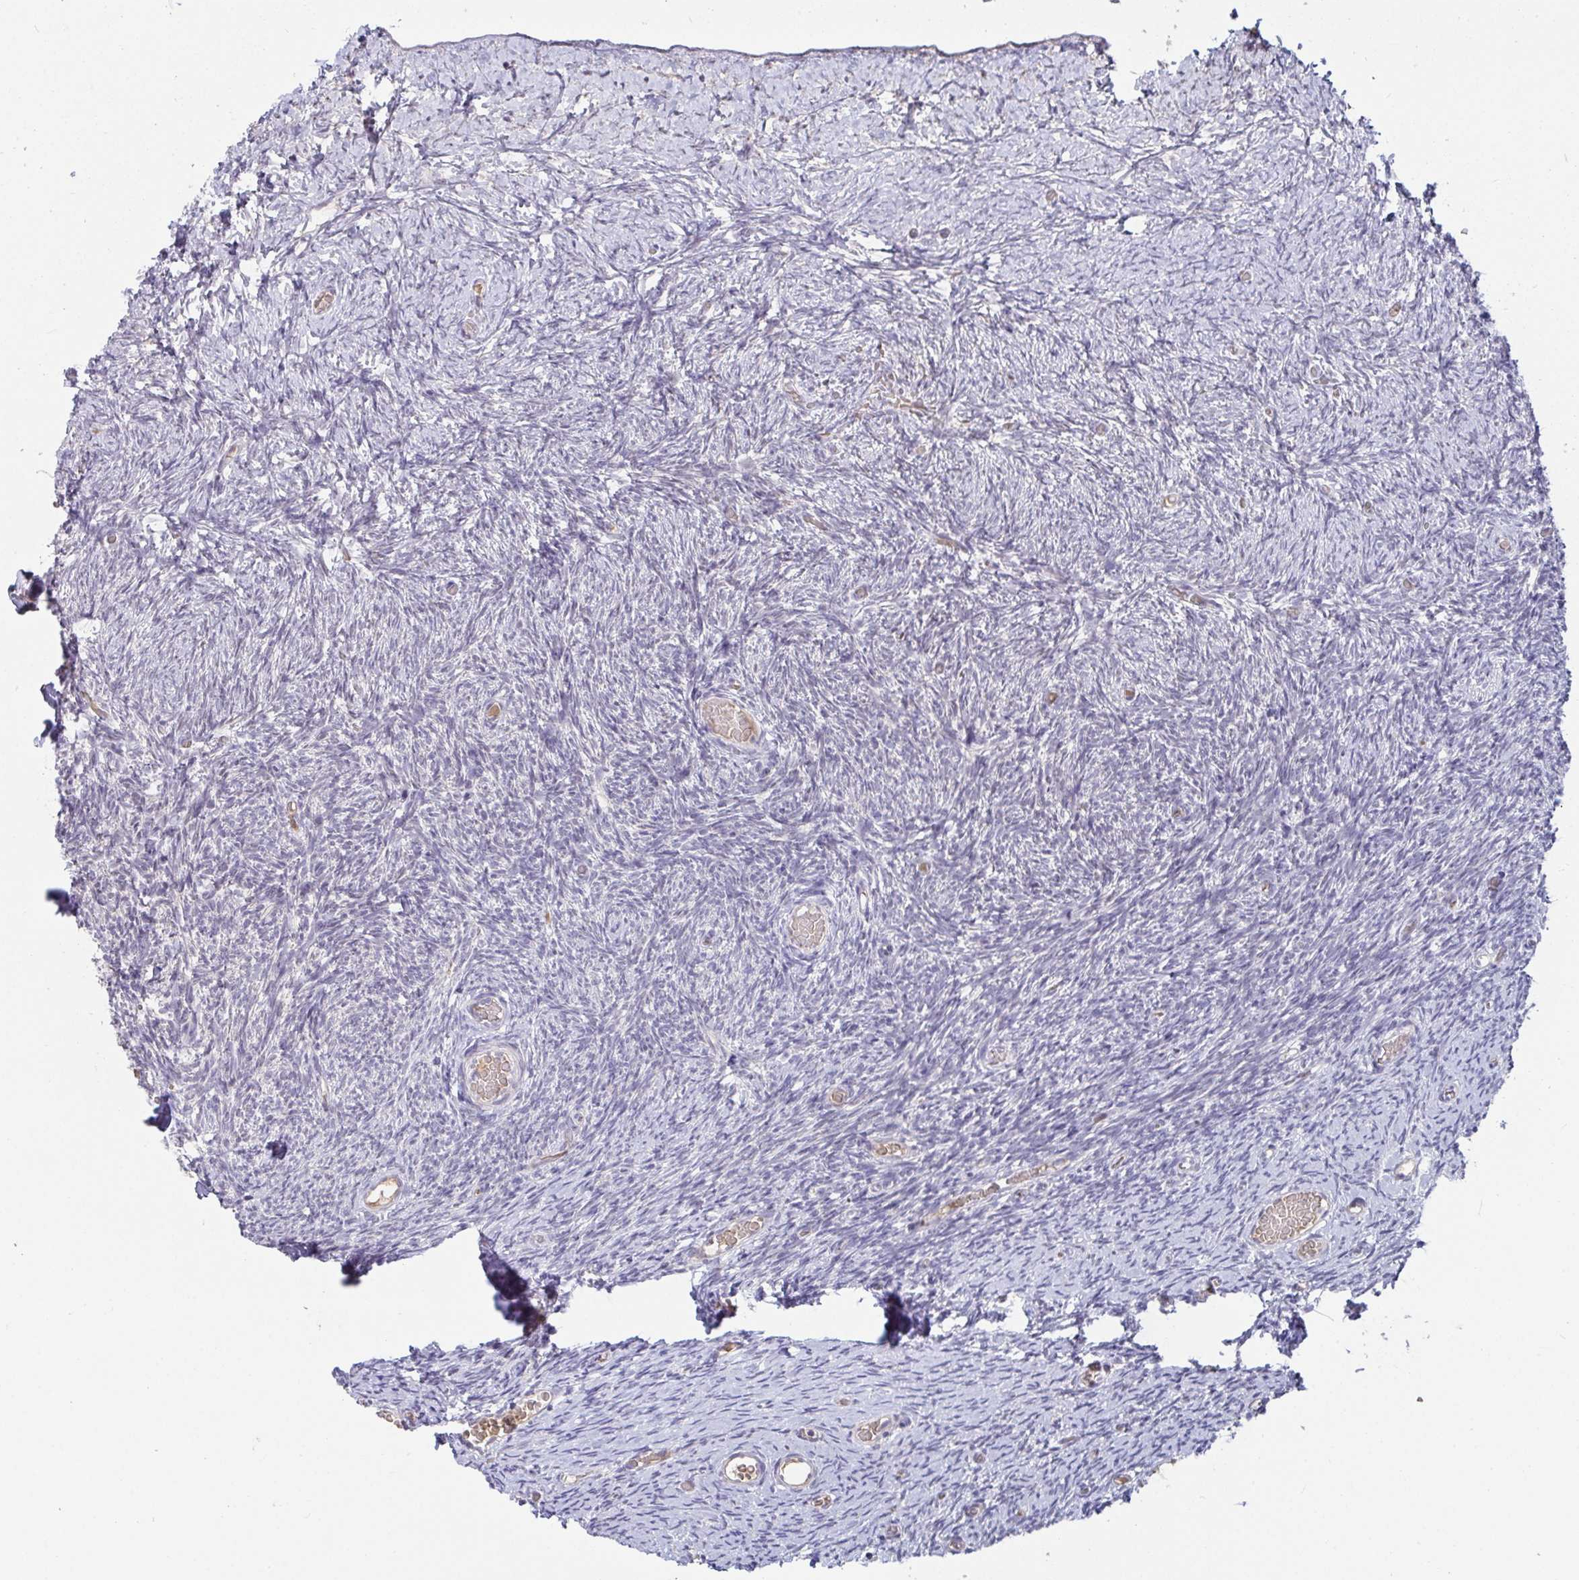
{"staining": {"intensity": "negative", "quantity": "none", "location": "none"}, "tissue": "ovary", "cell_type": "Ovarian stroma cells", "image_type": "normal", "snomed": [{"axis": "morphology", "description": "Normal tissue, NOS"}, {"axis": "topography", "description": "Ovary"}], "caption": "The photomicrograph exhibits no significant expression in ovarian stroma cells of ovary.", "gene": "MYC", "patient": {"sex": "female", "age": 39}}